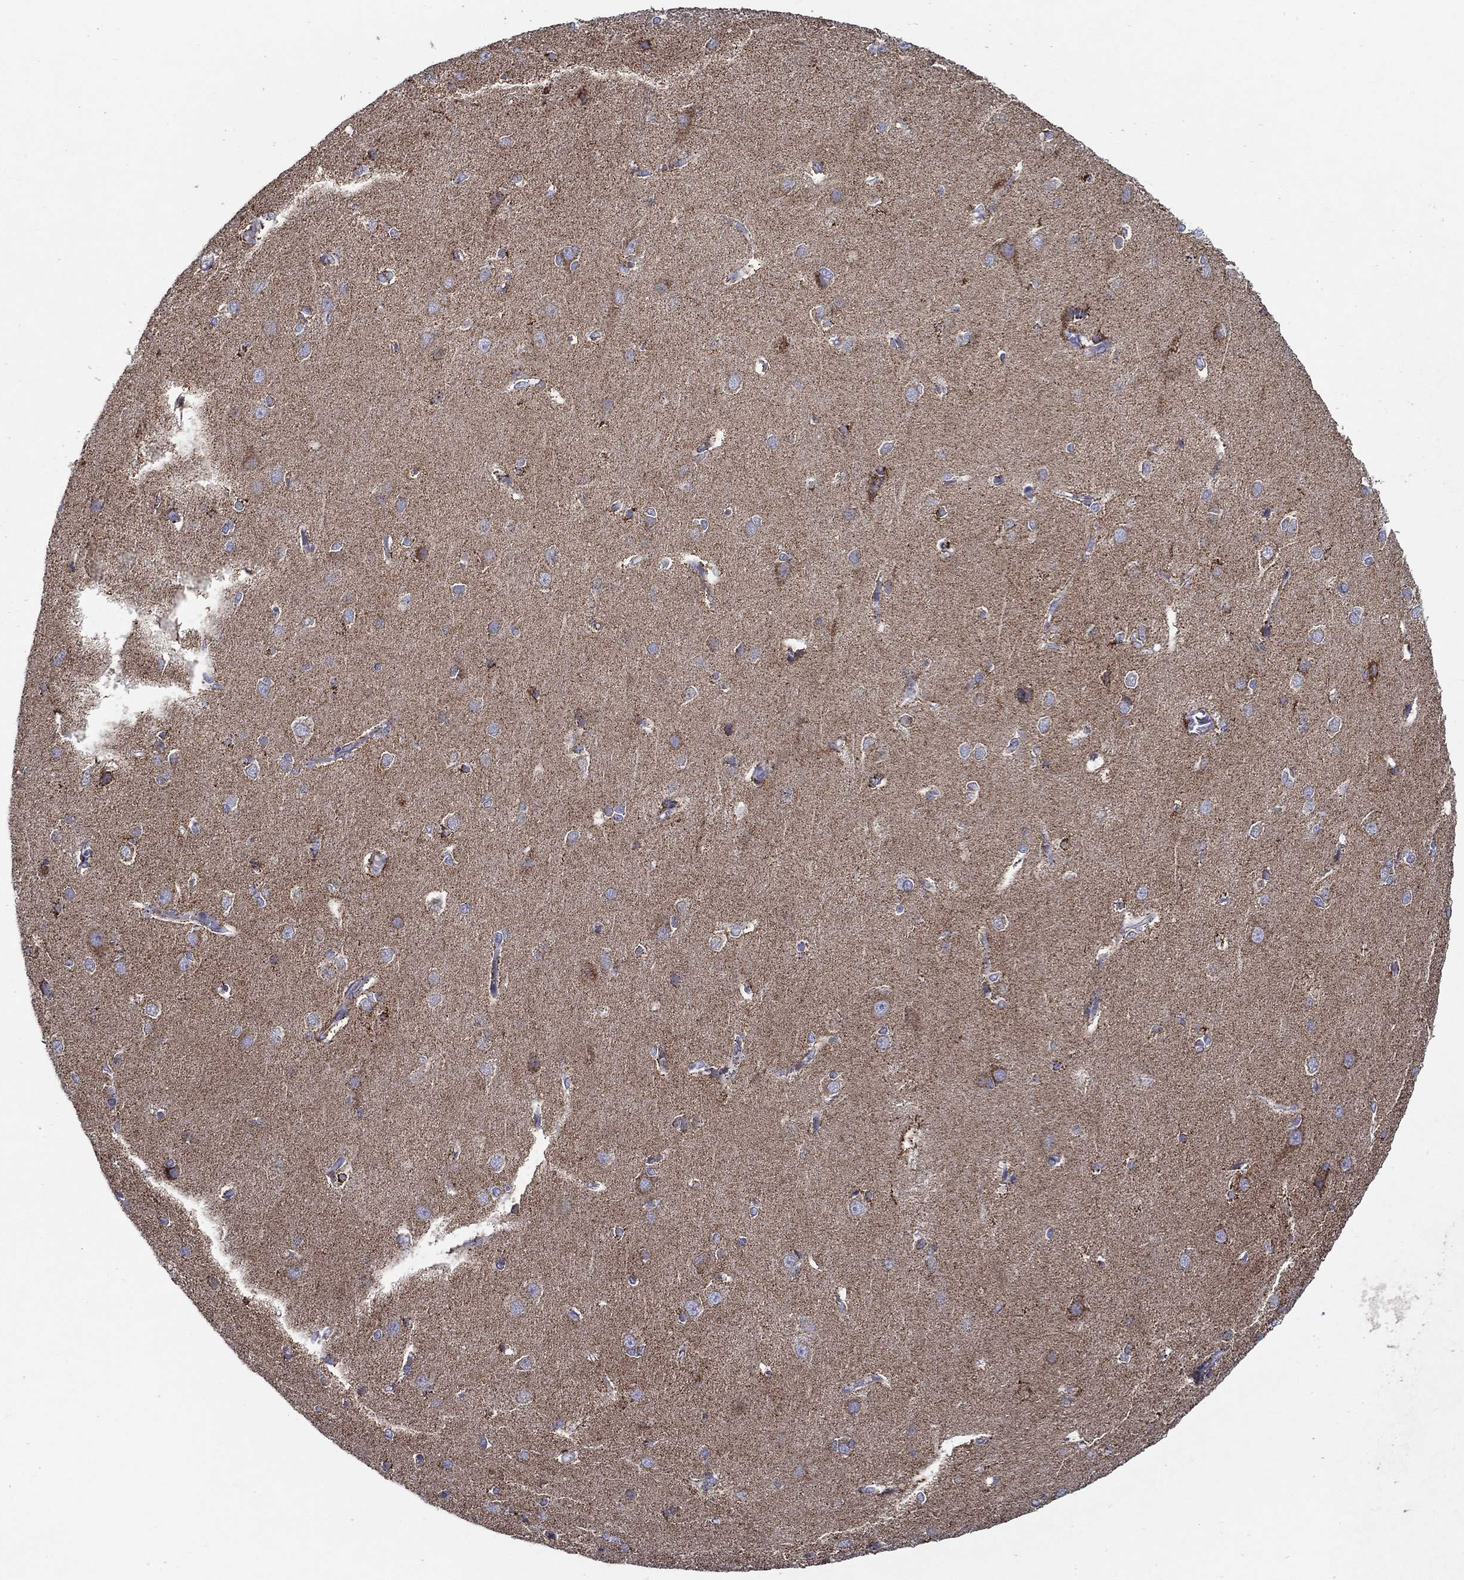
{"staining": {"intensity": "negative", "quantity": "none", "location": "none"}, "tissue": "cerebral cortex", "cell_type": "Endothelial cells", "image_type": "normal", "snomed": [{"axis": "morphology", "description": "Normal tissue, NOS"}, {"axis": "topography", "description": "Cerebral cortex"}], "caption": "A micrograph of cerebral cortex stained for a protein exhibits no brown staining in endothelial cells. (DAB immunohistochemistry, high magnification).", "gene": "SFXN1", "patient": {"sex": "male", "age": 37}}